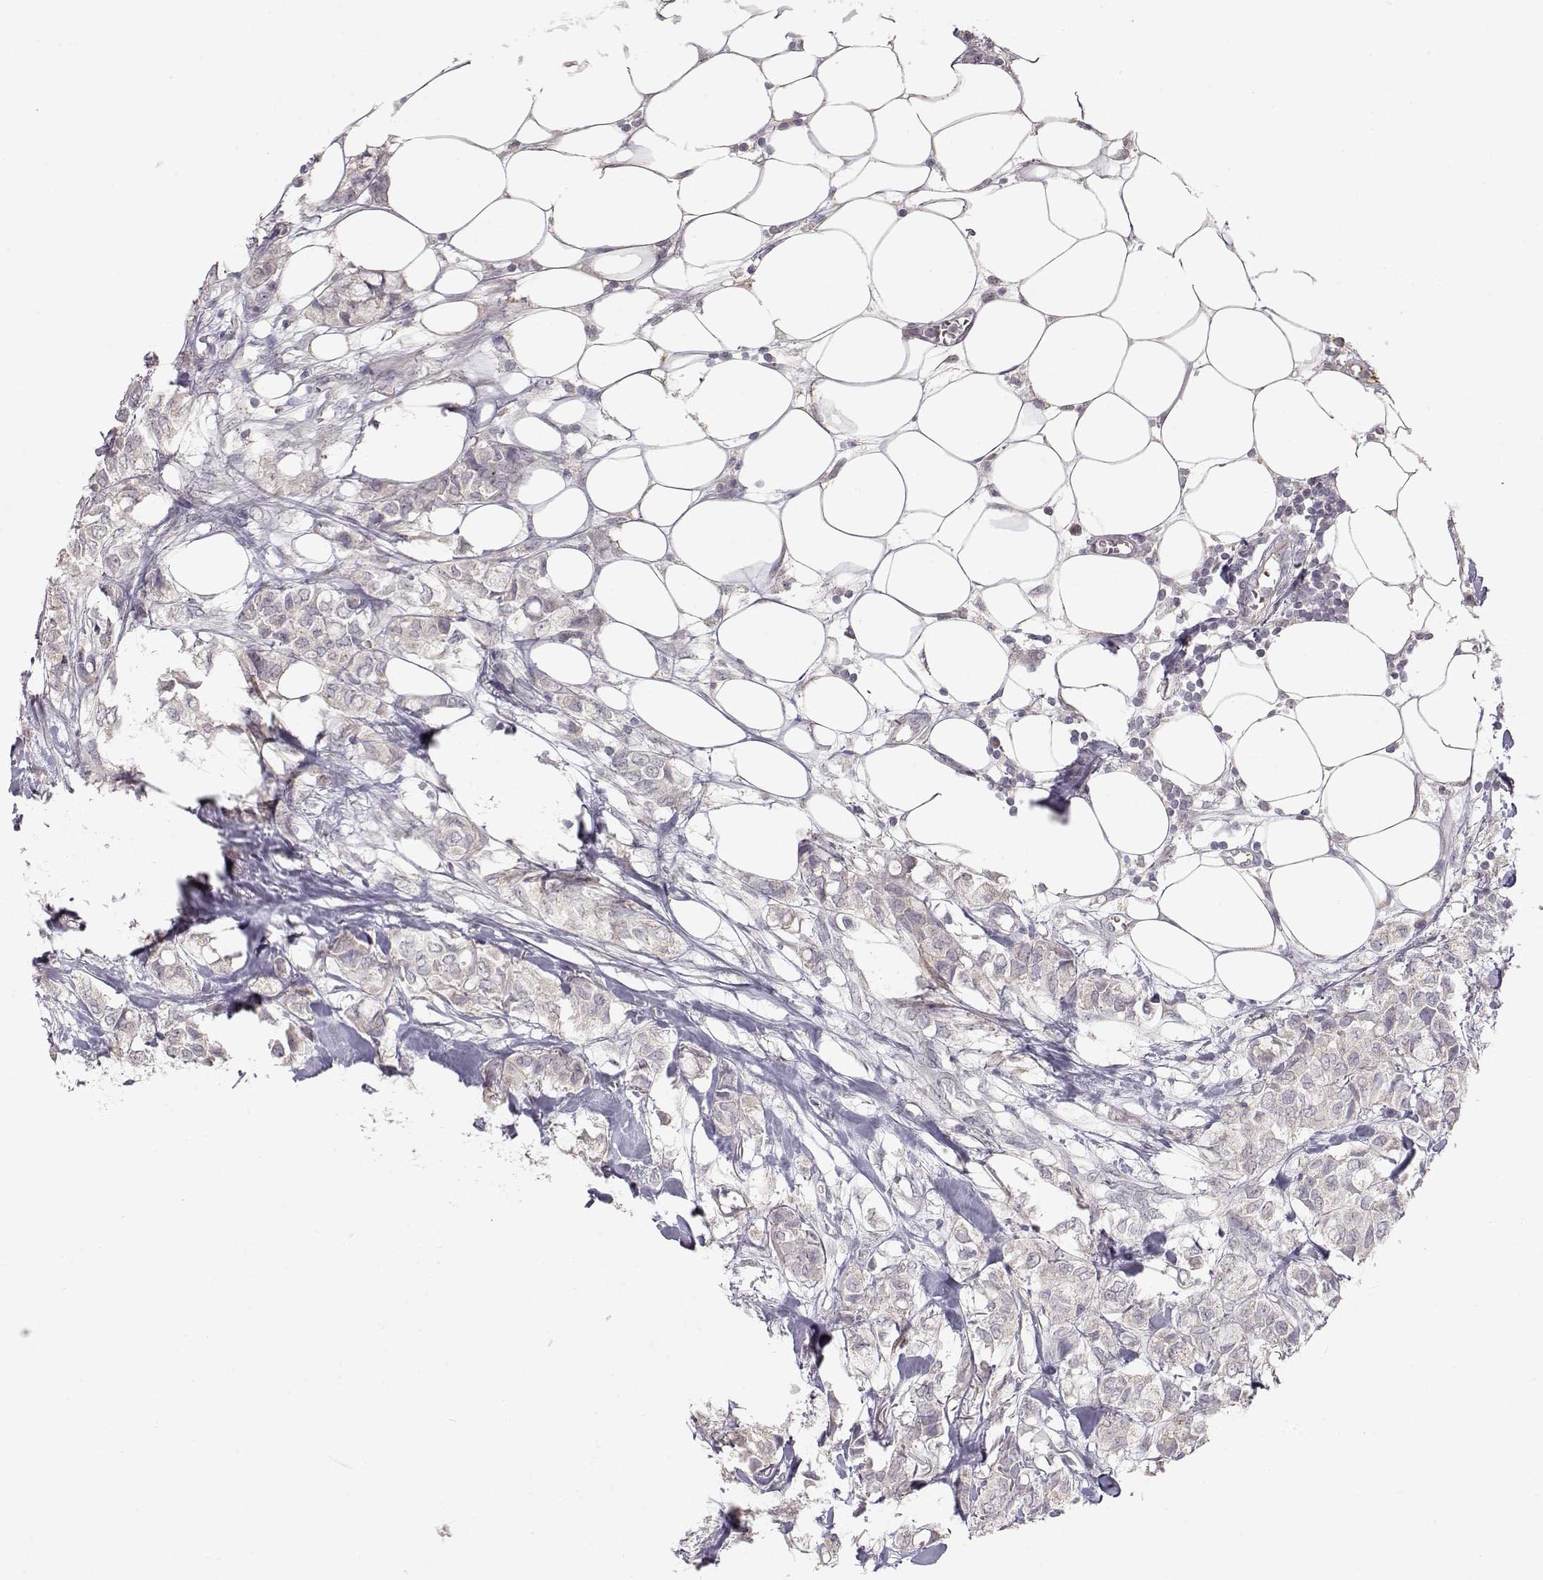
{"staining": {"intensity": "negative", "quantity": "none", "location": "none"}, "tissue": "breast cancer", "cell_type": "Tumor cells", "image_type": "cancer", "snomed": [{"axis": "morphology", "description": "Duct carcinoma"}, {"axis": "topography", "description": "Breast"}], "caption": "DAB immunohistochemical staining of breast infiltrating ductal carcinoma demonstrates no significant positivity in tumor cells. (DAB IHC visualized using brightfield microscopy, high magnification).", "gene": "PNMT", "patient": {"sex": "female", "age": 85}}